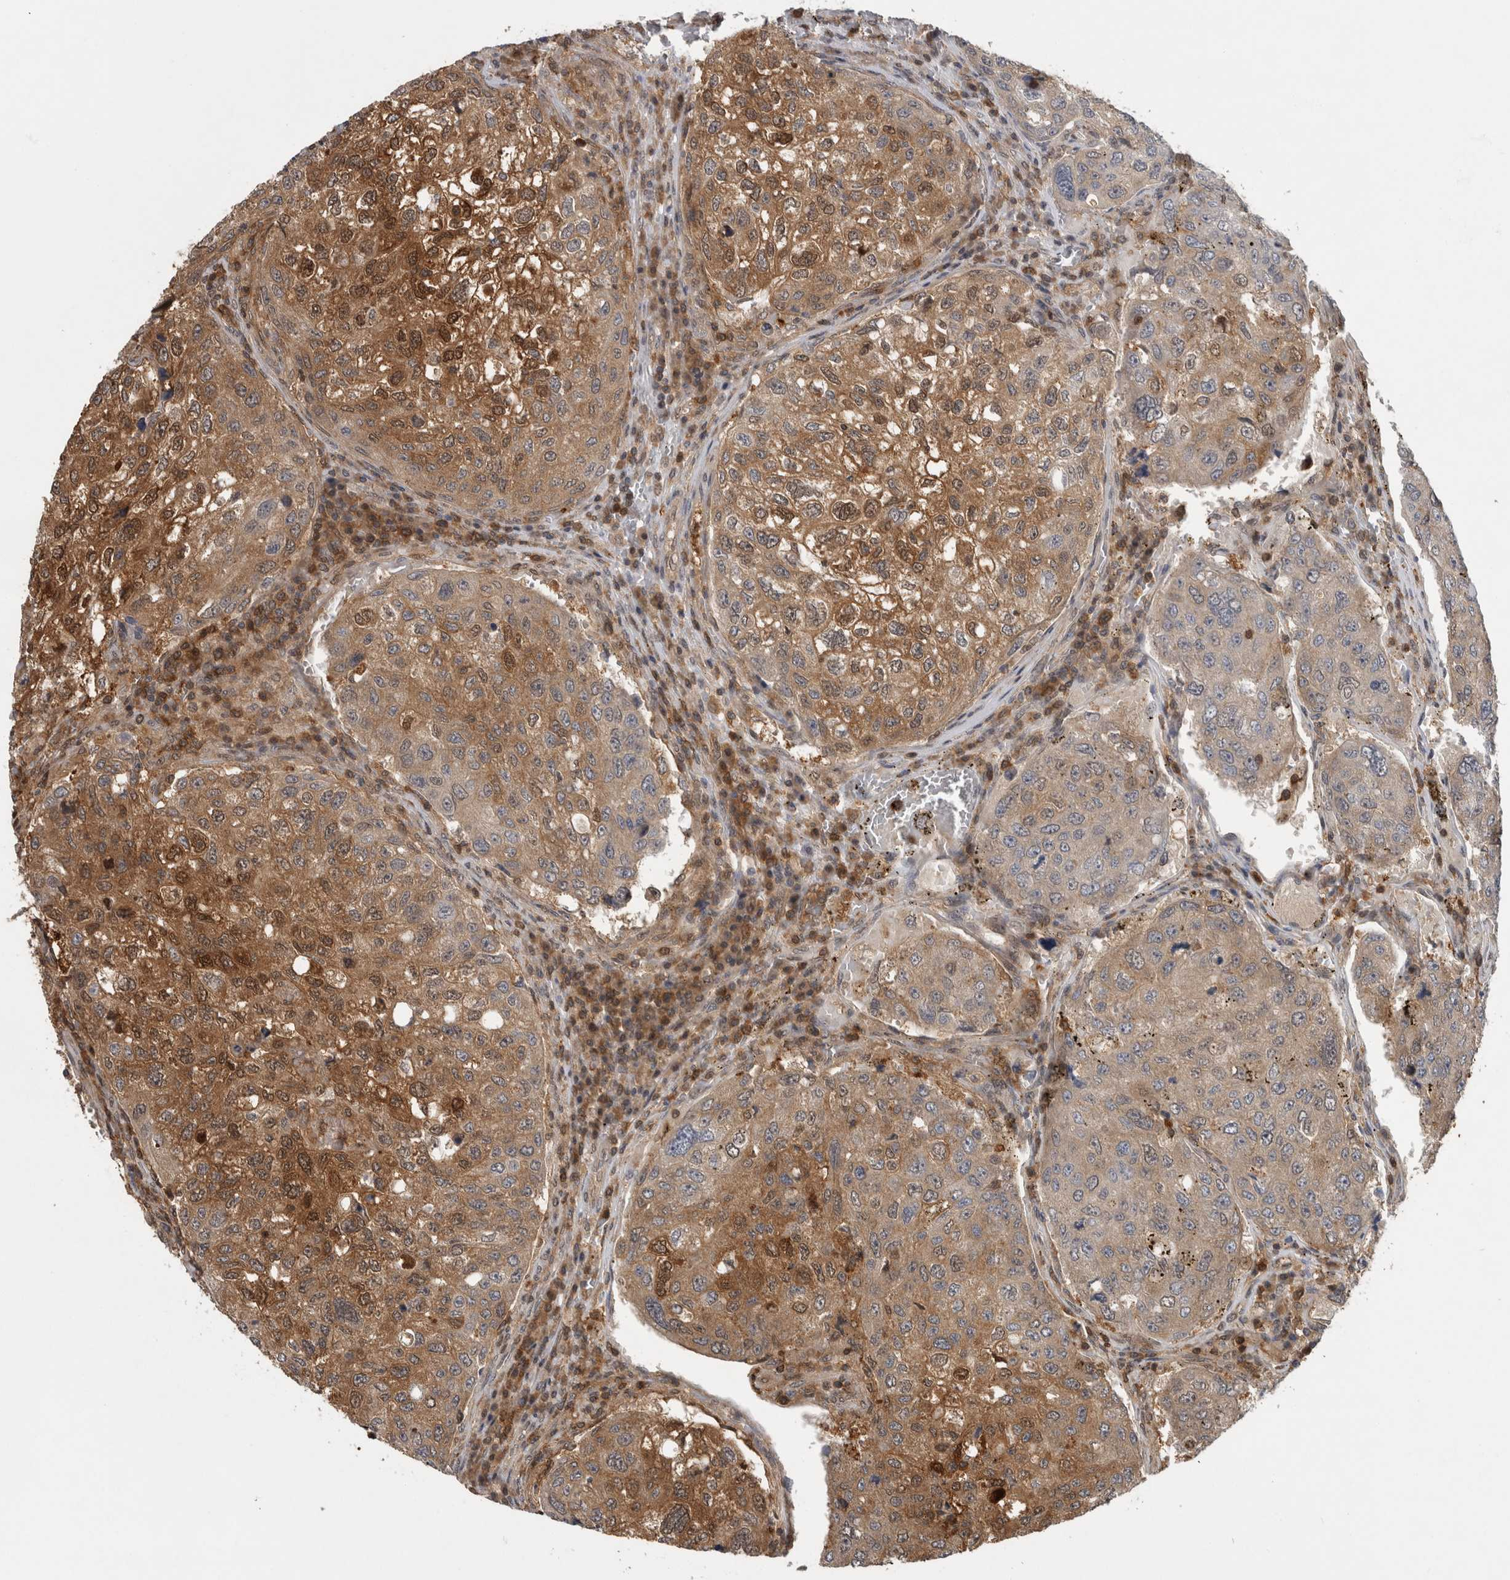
{"staining": {"intensity": "moderate", "quantity": ">75%", "location": "cytoplasmic/membranous,nuclear"}, "tissue": "urothelial cancer", "cell_type": "Tumor cells", "image_type": "cancer", "snomed": [{"axis": "morphology", "description": "Urothelial carcinoma, High grade"}, {"axis": "topography", "description": "Lymph node"}, {"axis": "topography", "description": "Urinary bladder"}], "caption": "An IHC image of neoplastic tissue is shown. Protein staining in brown highlights moderate cytoplasmic/membranous and nuclear positivity in urothelial carcinoma (high-grade) within tumor cells.", "gene": "ASTN2", "patient": {"sex": "male", "age": 51}}